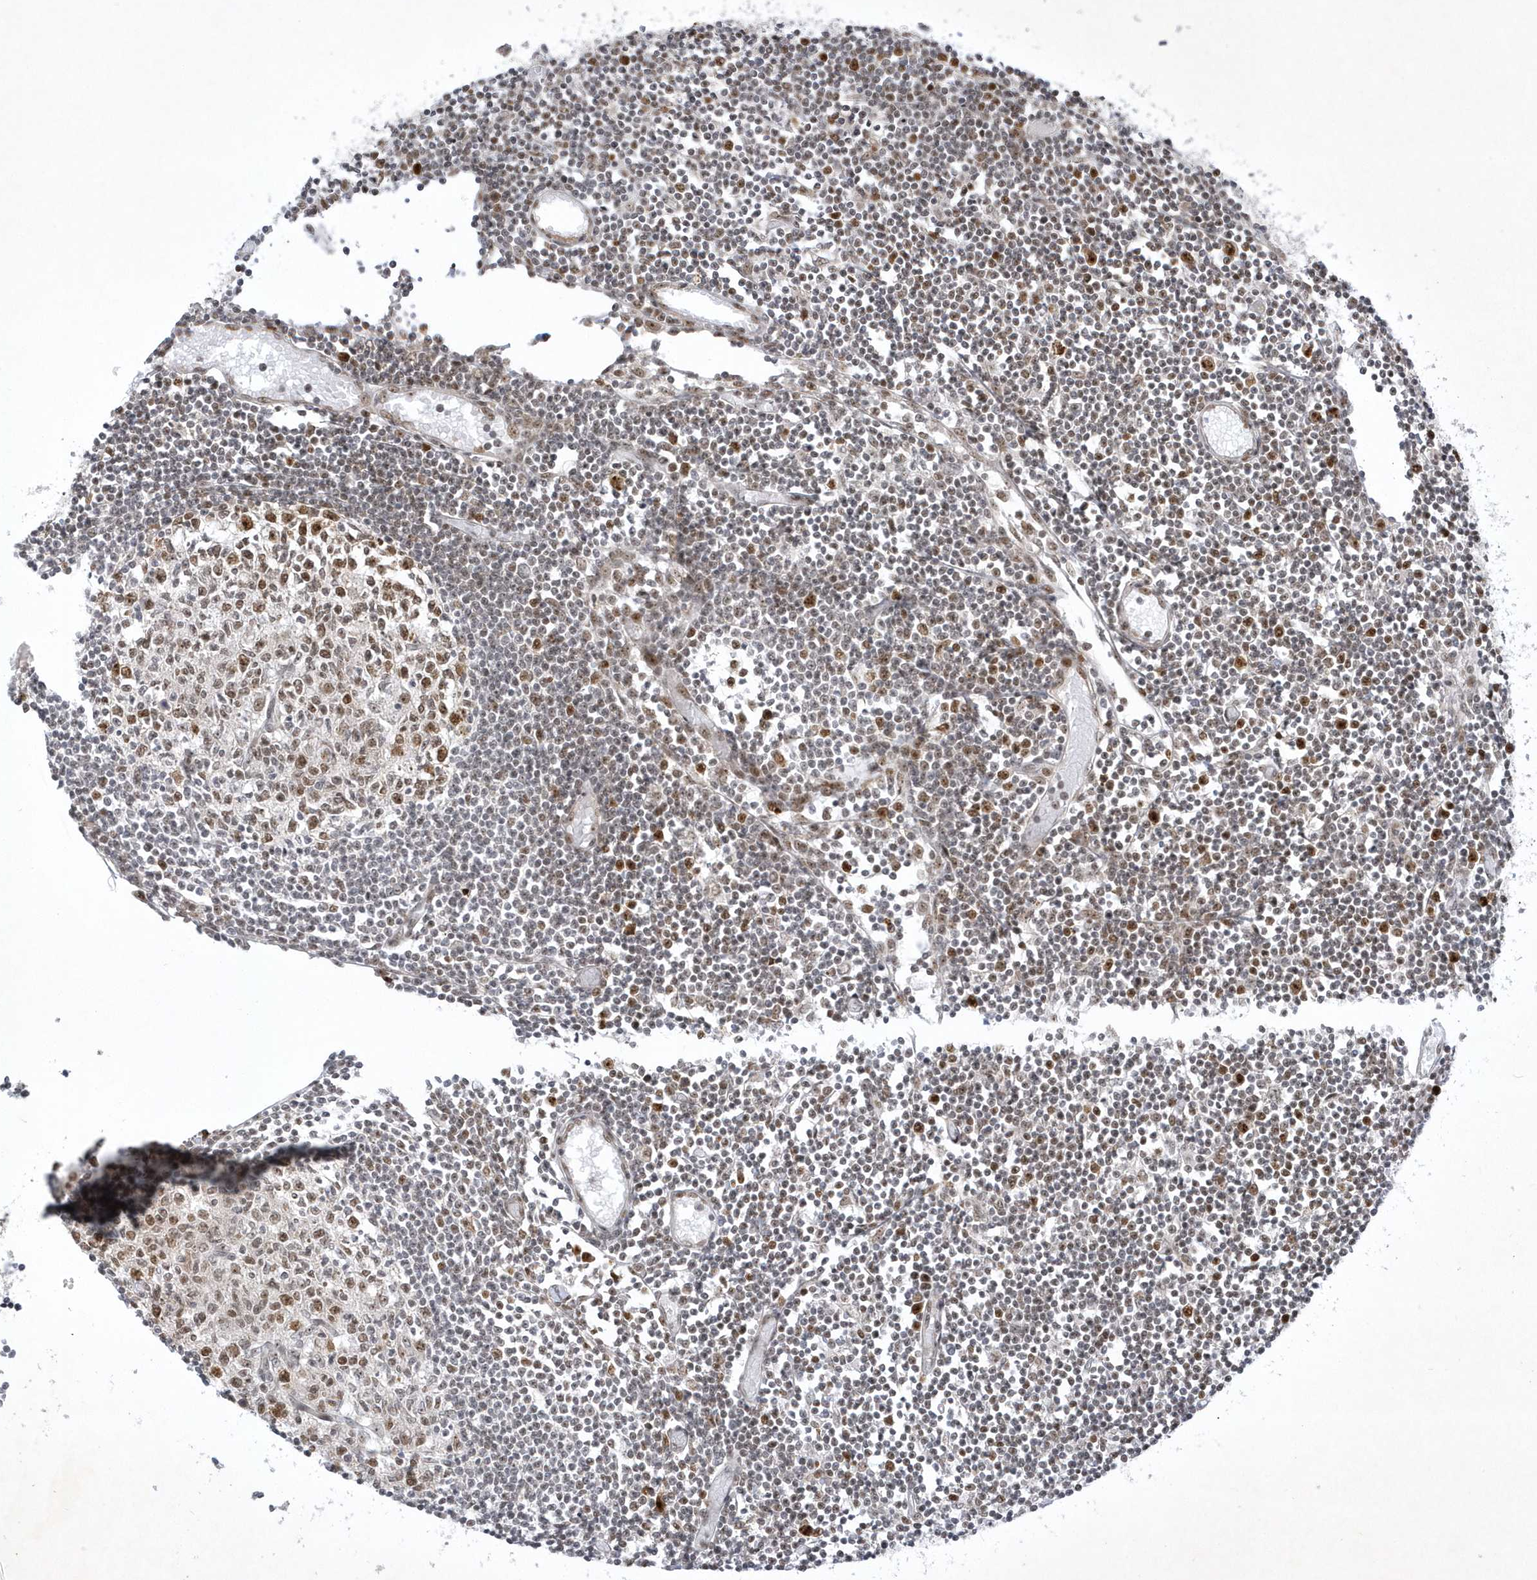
{"staining": {"intensity": "moderate", "quantity": ">75%", "location": "nuclear"}, "tissue": "lymph node", "cell_type": "Germinal center cells", "image_type": "normal", "snomed": [{"axis": "morphology", "description": "Normal tissue, NOS"}, {"axis": "topography", "description": "Lymph node"}], "caption": "Germinal center cells exhibit medium levels of moderate nuclear staining in approximately >75% of cells in benign human lymph node.", "gene": "NPM3", "patient": {"sex": "female", "age": 11}}